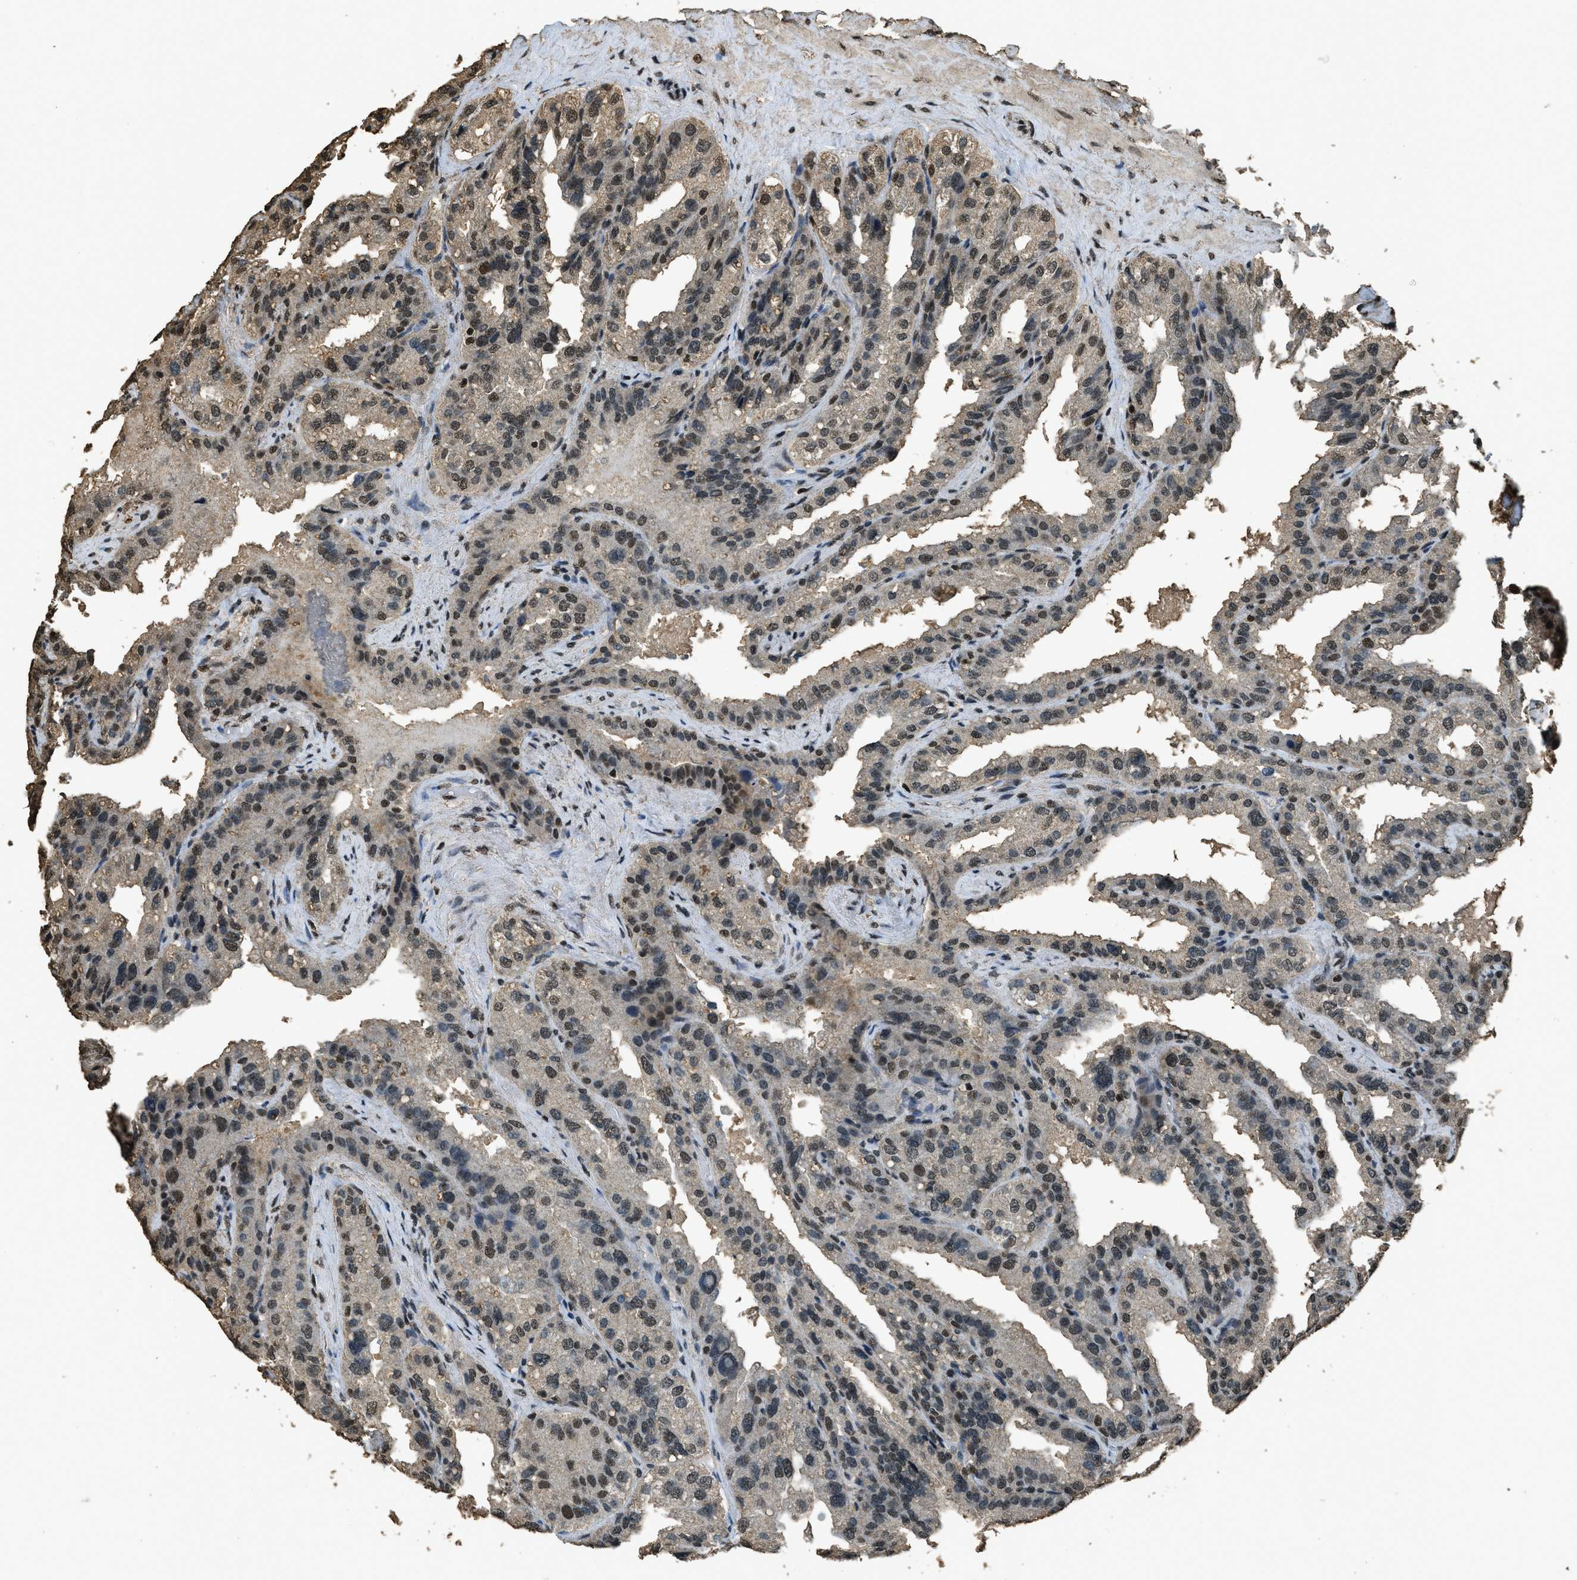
{"staining": {"intensity": "moderate", "quantity": ">75%", "location": "nuclear"}, "tissue": "seminal vesicle", "cell_type": "Glandular cells", "image_type": "normal", "snomed": [{"axis": "morphology", "description": "Normal tissue, NOS"}, {"axis": "topography", "description": "Seminal veicle"}], "caption": "Seminal vesicle stained with DAB immunohistochemistry displays medium levels of moderate nuclear expression in about >75% of glandular cells.", "gene": "MYB", "patient": {"sex": "male", "age": 68}}